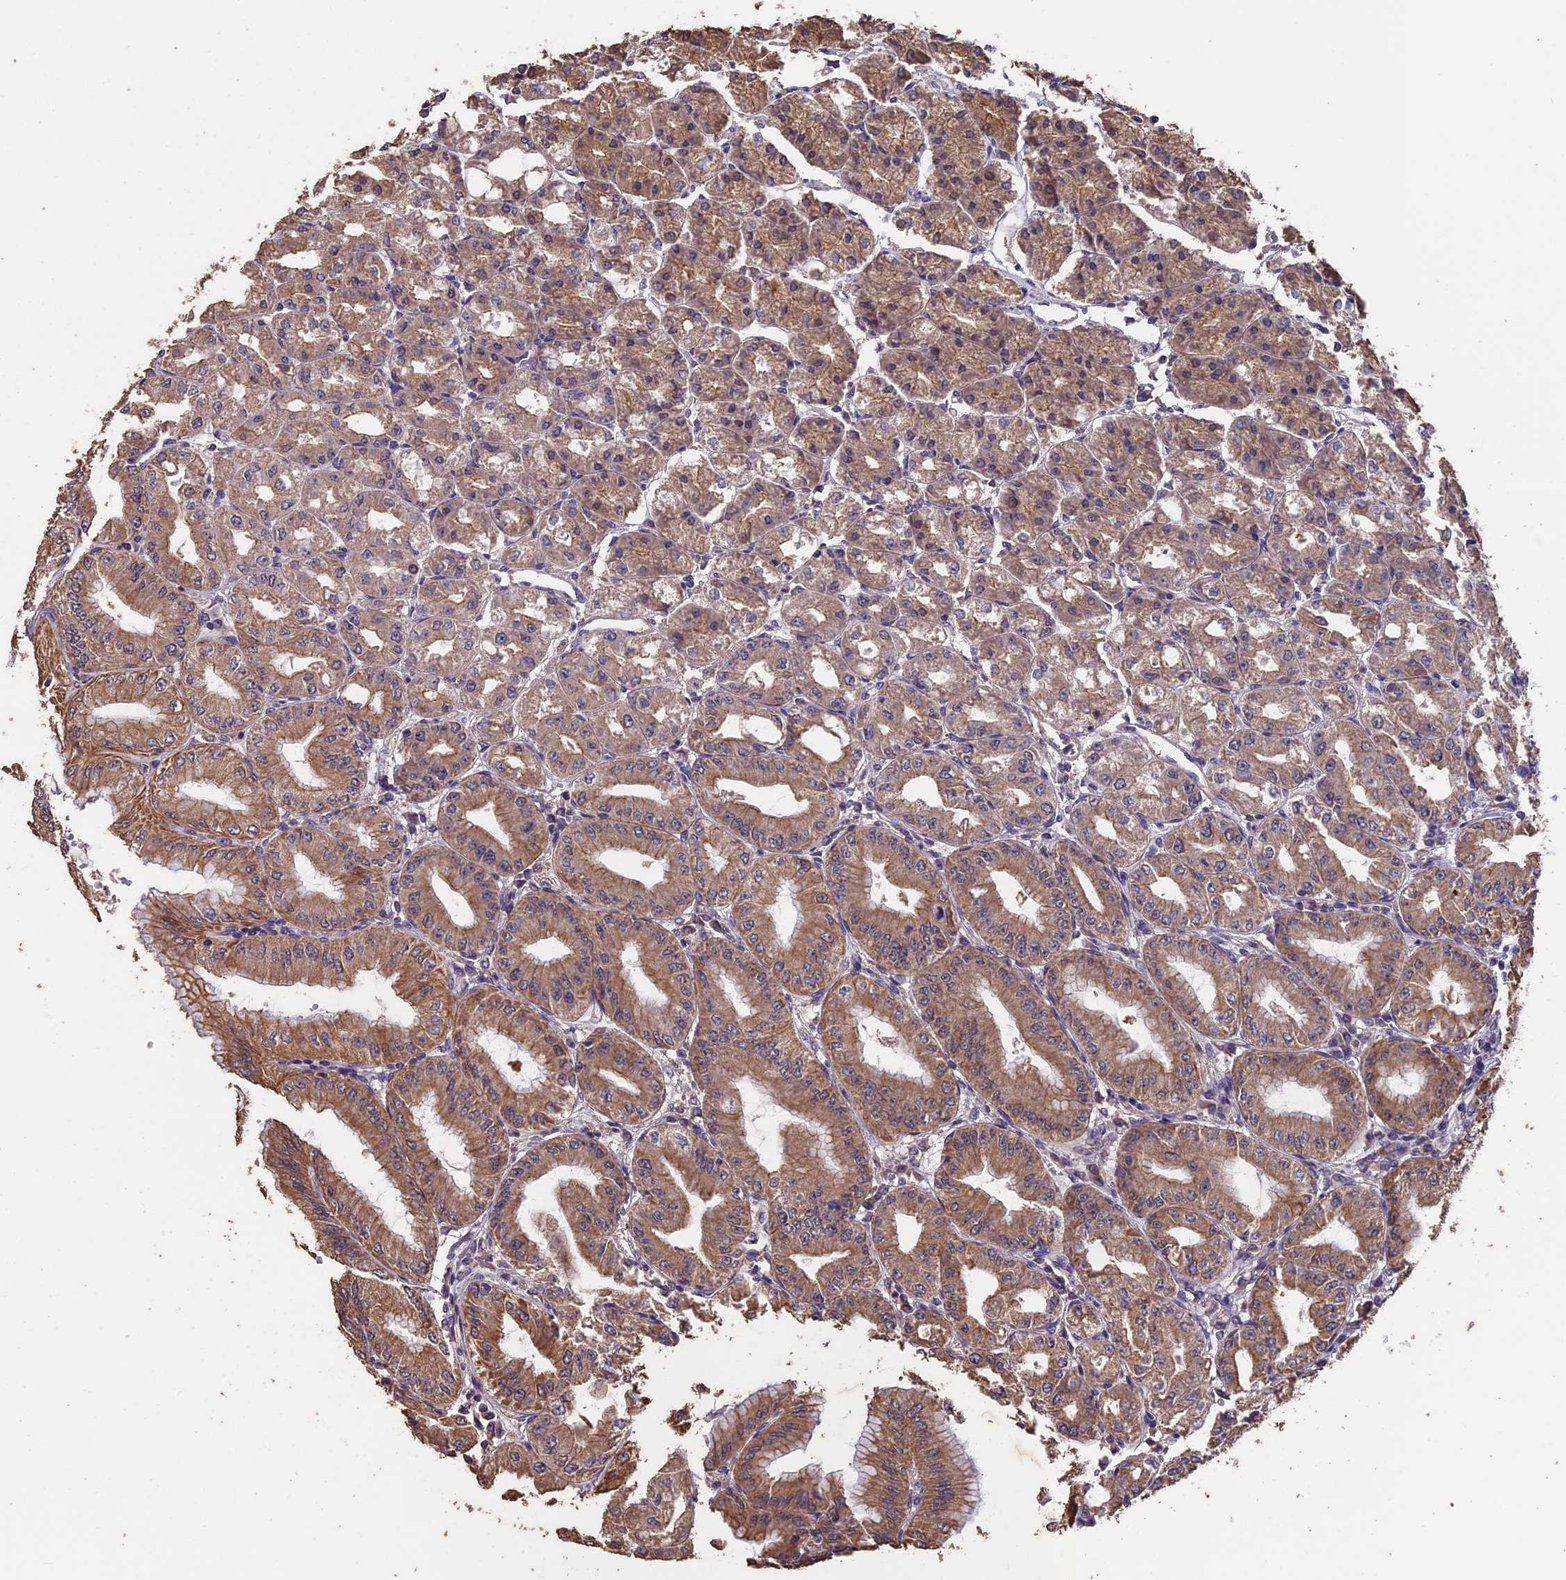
{"staining": {"intensity": "moderate", "quantity": ">75%", "location": "cytoplasmic/membranous"}, "tissue": "stomach", "cell_type": "Glandular cells", "image_type": "normal", "snomed": [{"axis": "morphology", "description": "Normal tissue, NOS"}, {"axis": "topography", "description": "Stomach, lower"}], "caption": "Glandular cells demonstrate moderate cytoplasmic/membranous expression in about >75% of cells in unremarkable stomach.", "gene": "CHD9", "patient": {"sex": "male", "age": 71}}